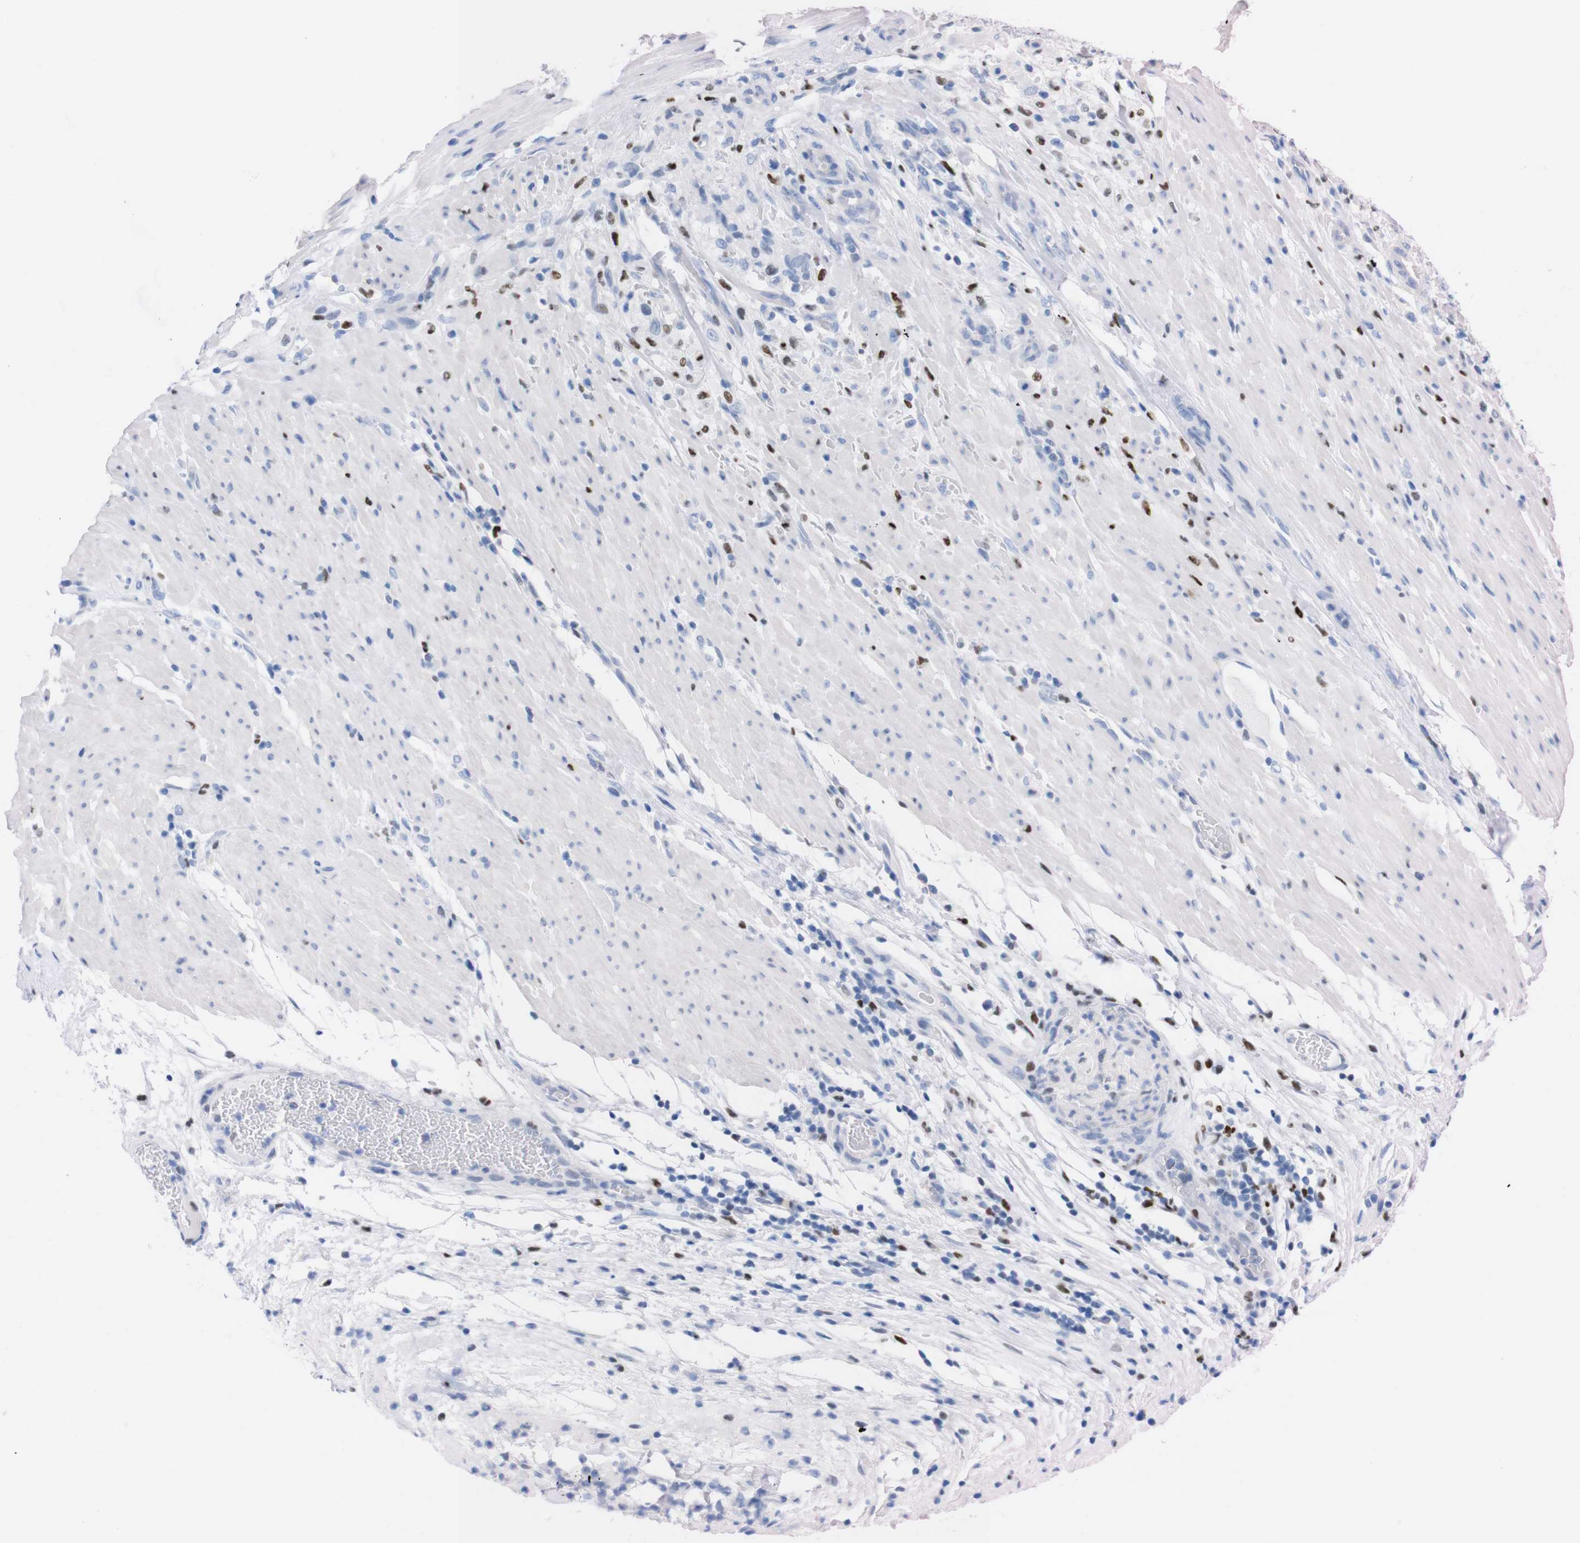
{"staining": {"intensity": "negative", "quantity": "none", "location": "none"}, "tissue": "pancreatic cancer", "cell_type": "Tumor cells", "image_type": "cancer", "snomed": [{"axis": "morphology", "description": "Adenocarcinoma, NOS"}, {"axis": "topography", "description": "Pancreas"}], "caption": "This image is of adenocarcinoma (pancreatic) stained with IHC to label a protein in brown with the nuclei are counter-stained blue. There is no expression in tumor cells.", "gene": "P2RY12", "patient": {"sex": "male", "age": 63}}